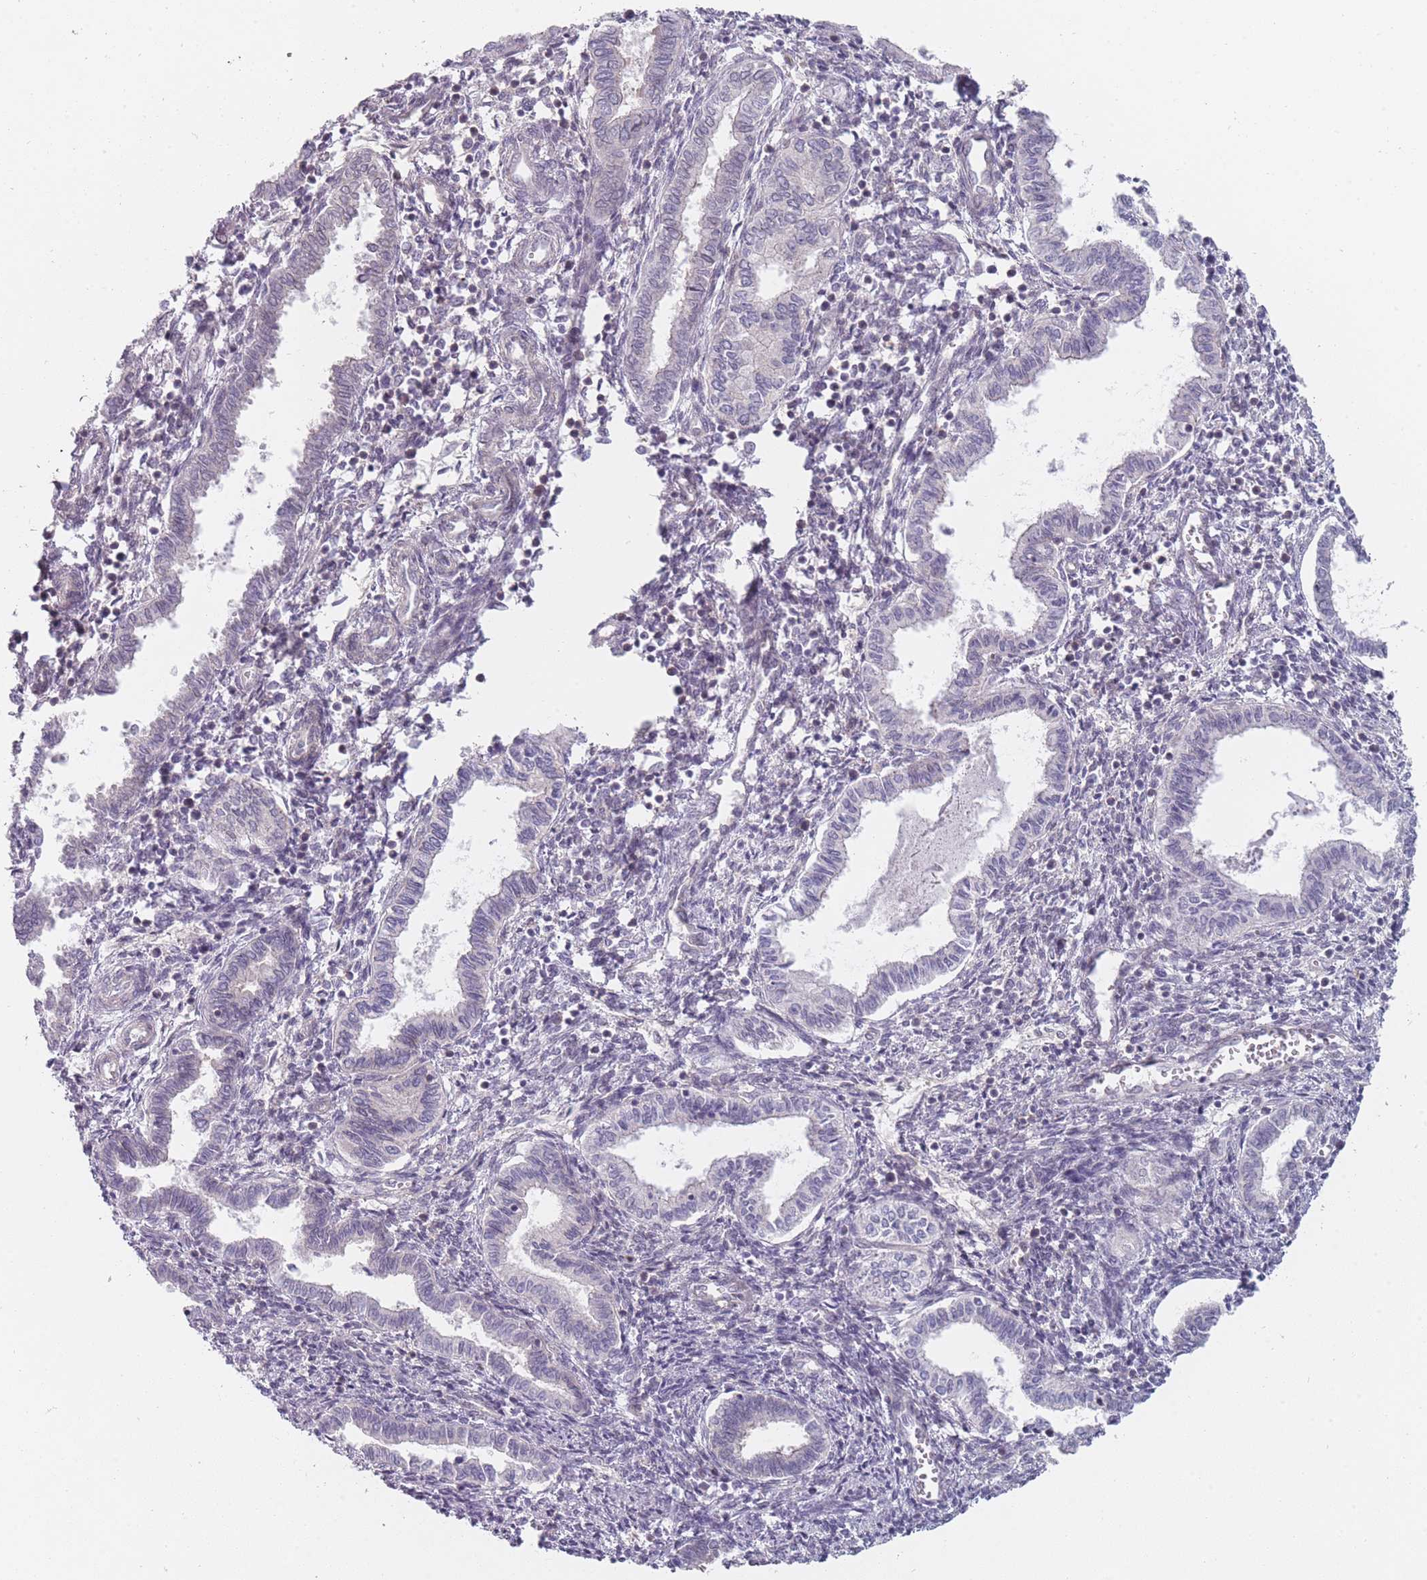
{"staining": {"intensity": "negative", "quantity": "none", "location": "none"}, "tissue": "endometrium", "cell_type": "Cells in endometrial stroma", "image_type": "normal", "snomed": [{"axis": "morphology", "description": "Normal tissue, NOS"}, {"axis": "topography", "description": "Endometrium"}], "caption": "This is an immunohistochemistry (IHC) photomicrograph of normal human endometrium. There is no staining in cells in endometrial stroma.", "gene": "PCDH12", "patient": {"sex": "female", "age": 37}}